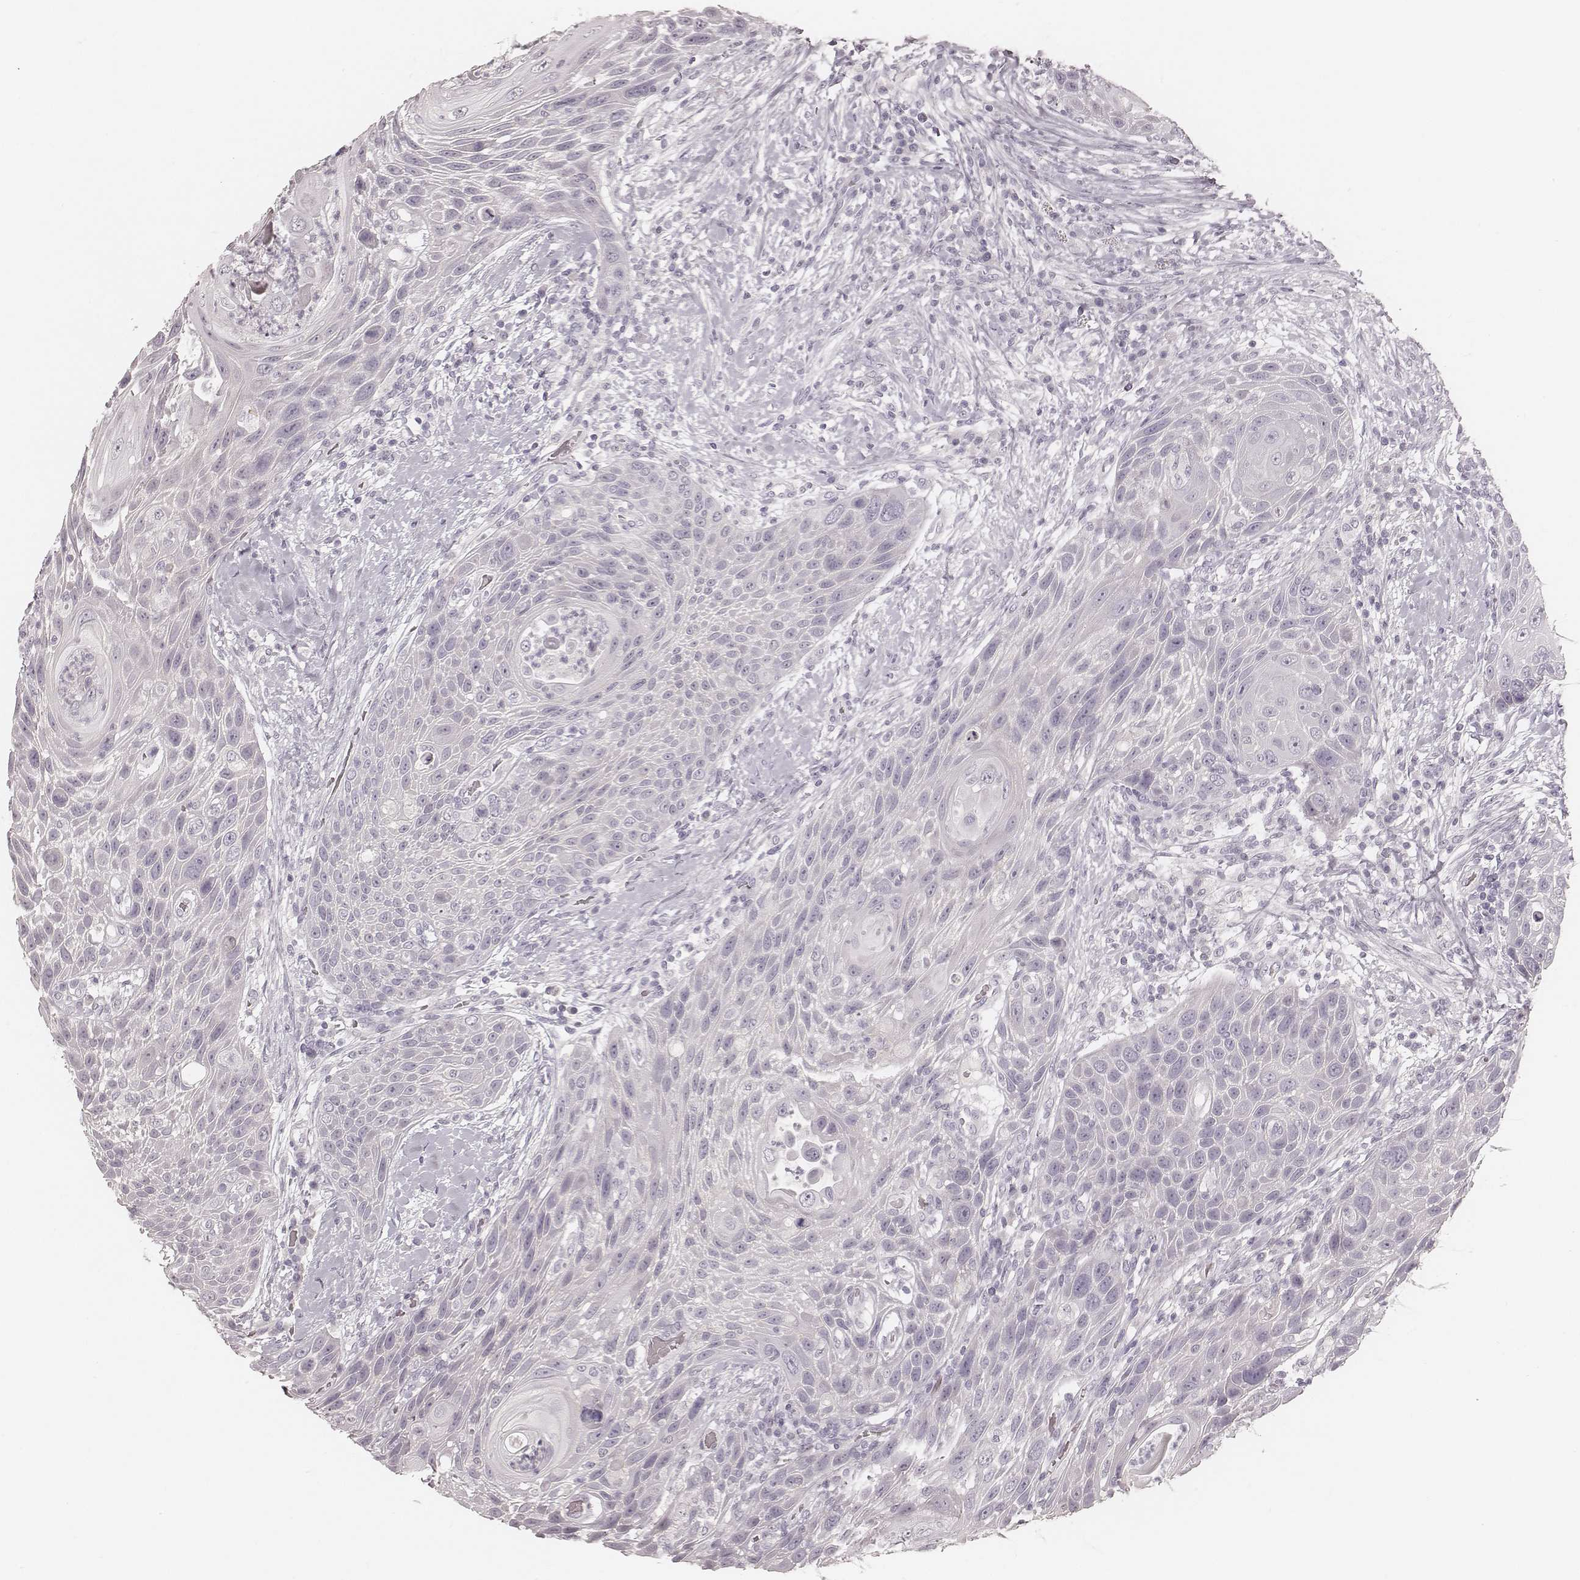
{"staining": {"intensity": "negative", "quantity": "none", "location": "none"}, "tissue": "head and neck cancer", "cell_type": "Tumor cells", "image_type": "cancer", "snomed": [{"axis": "morphology", "description": "Squamous cell carcinoma, NOS"}, {"axis": "topography", "description": "Head-Neck"}], "caption": "Human squamous cell carcinoma (head and neck) stained for a protein using immunohistochemistry (IHC) displays no staining in tumor cells.", "gene": "KRT26", "patient": {"sex": "male", "age": 69}}